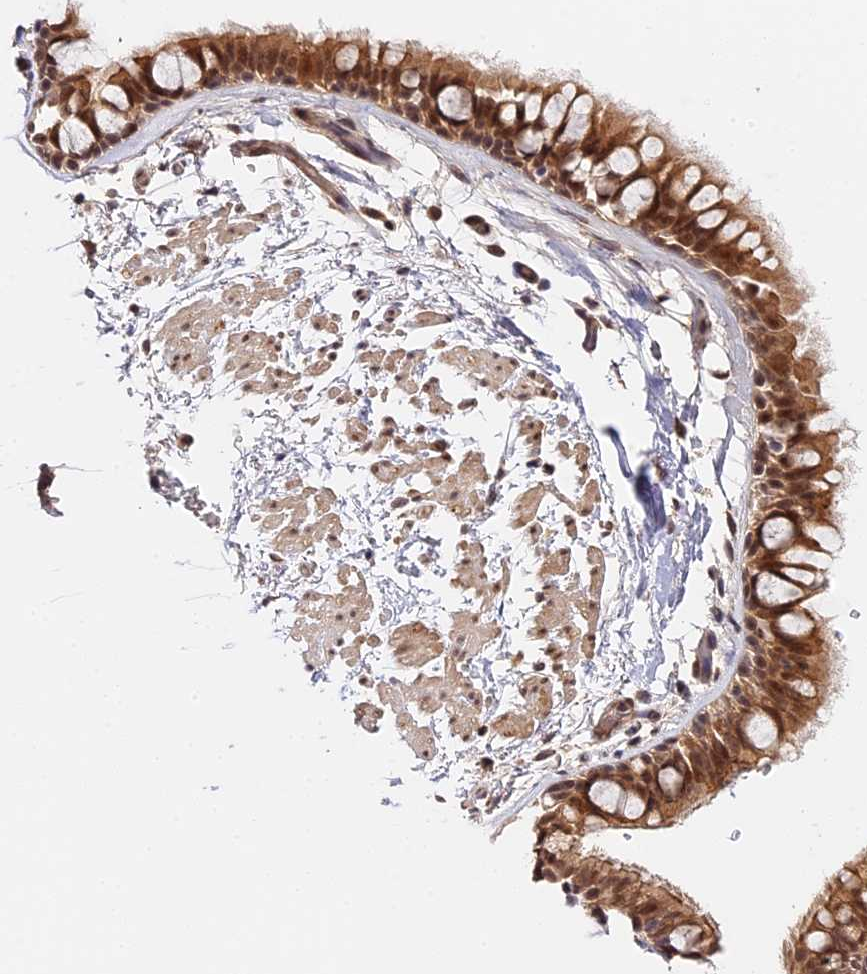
{"staining": {"intensity": "moderate", "quantity": "<25%", "location": "cytoplasmic/membranous,nuclear"}, "tissue": "bronchus", "cell_type": "Respiratory epithelial cells", "image_type": "normal", "snomed": [{"axis": "morphology", "description": "Normal tissue, NOS"}, {"axis": "topography", "description": "Bronchus"}], "caption": "Immunohistochemical staining of unremarkable bronchus displays low levels of moderate cytoplasmic/membranous,nuclear positivity in approximately <25% of respiratory epithelial cells.", "gene": "IMPACT", "patient": {"sex": "male", "age": 65}}